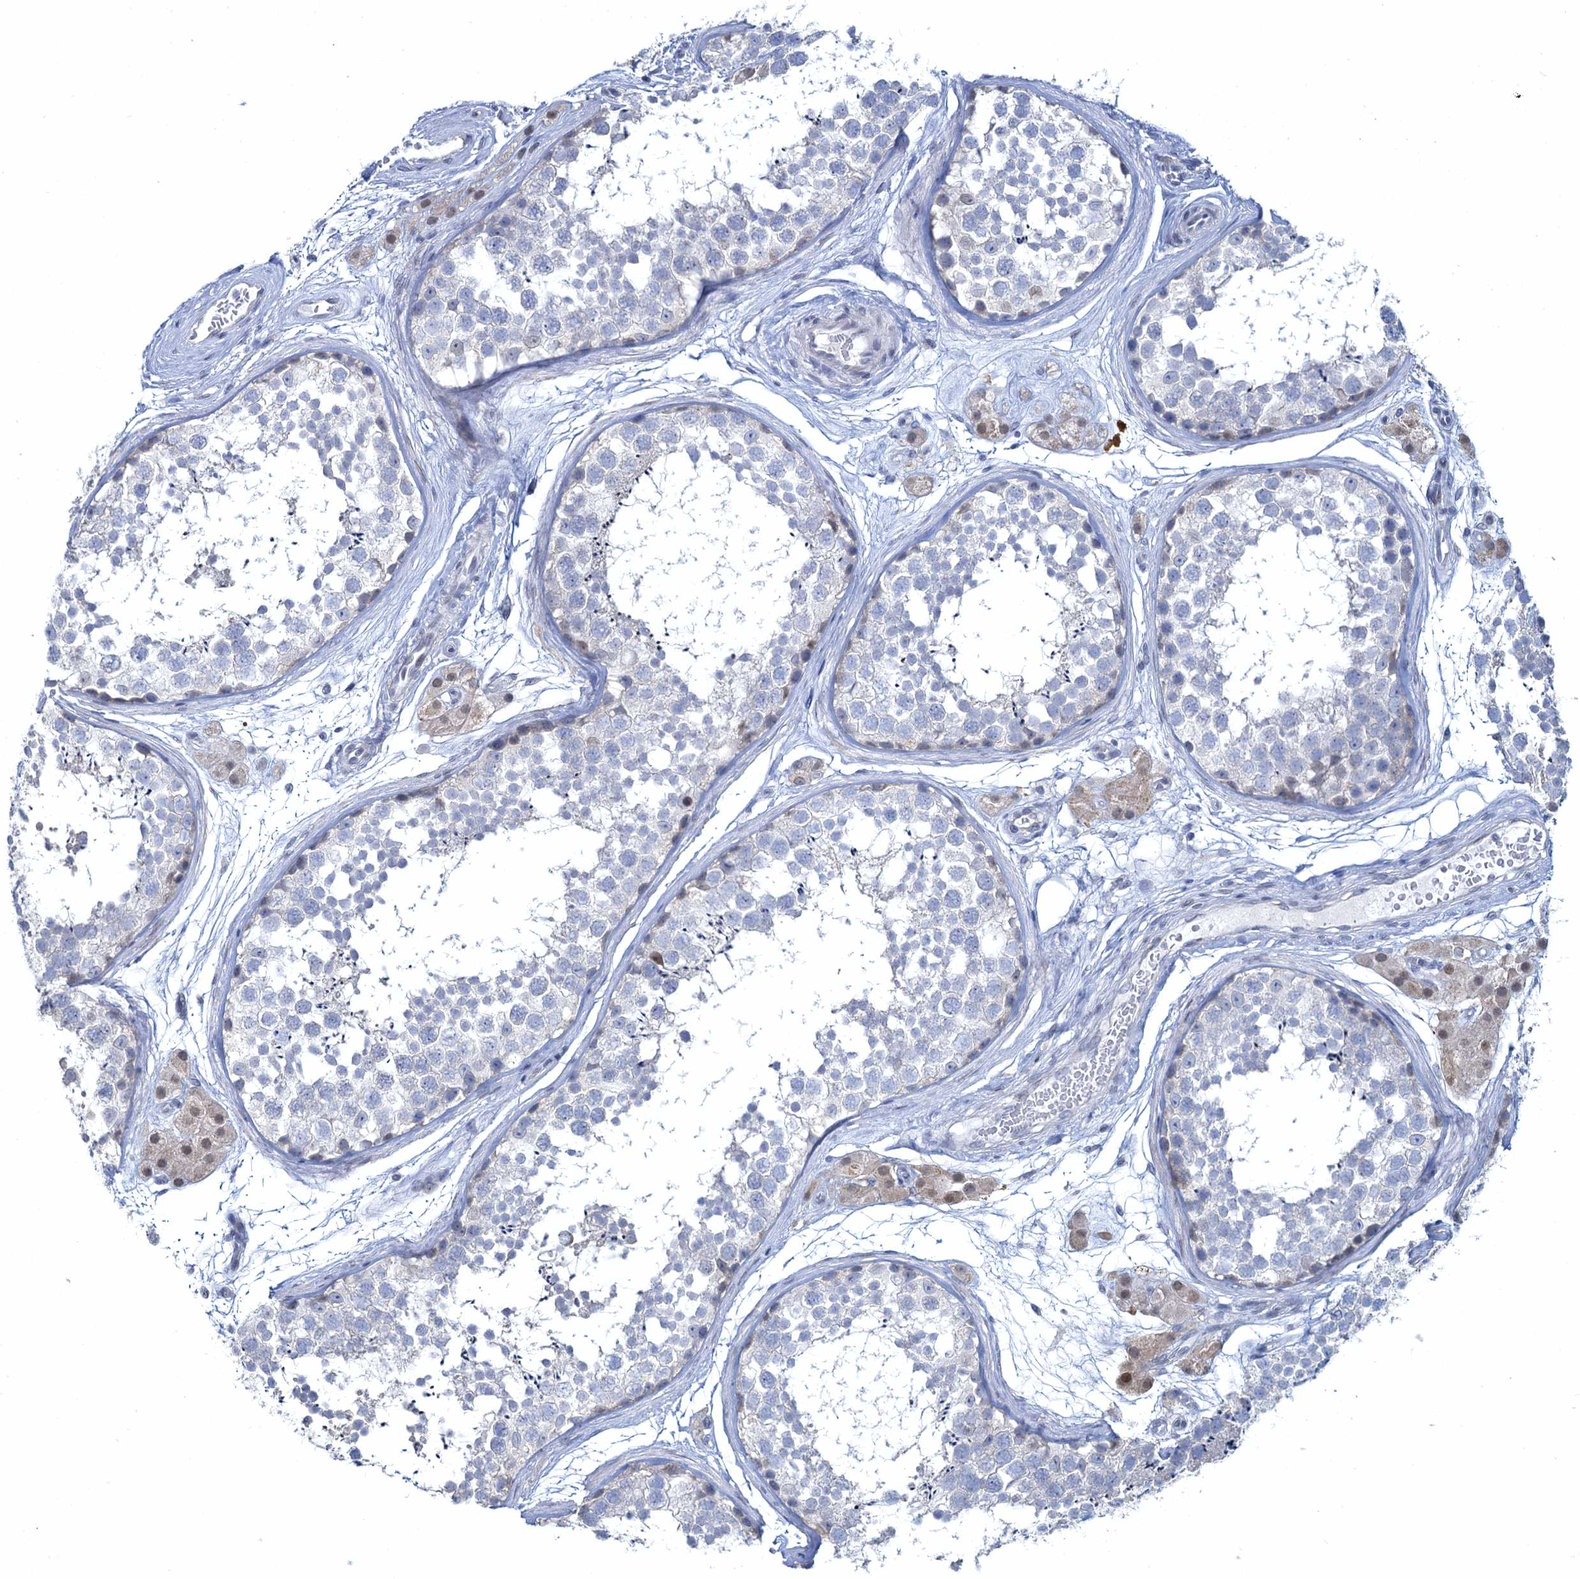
{"staining": {"intensity": "negative", "quantity": "none", "location": "none"}, "tissue": "testis", "cell_type": "Cells in seminiferous ducts", "image_type": "normal", "snomed": [{"axis": "morphology", "description": "Normal tissue, NOS"}, {"axis": "topography", "description": "Testis"}], "caption": "Immunohistochemistry image of unremarkable human testis stained for a protein (brown), which exhibits no staining in cells in seminiferous ducts.", "gene": "TOX3", "patient": {"sex": "male", "age": 56}}